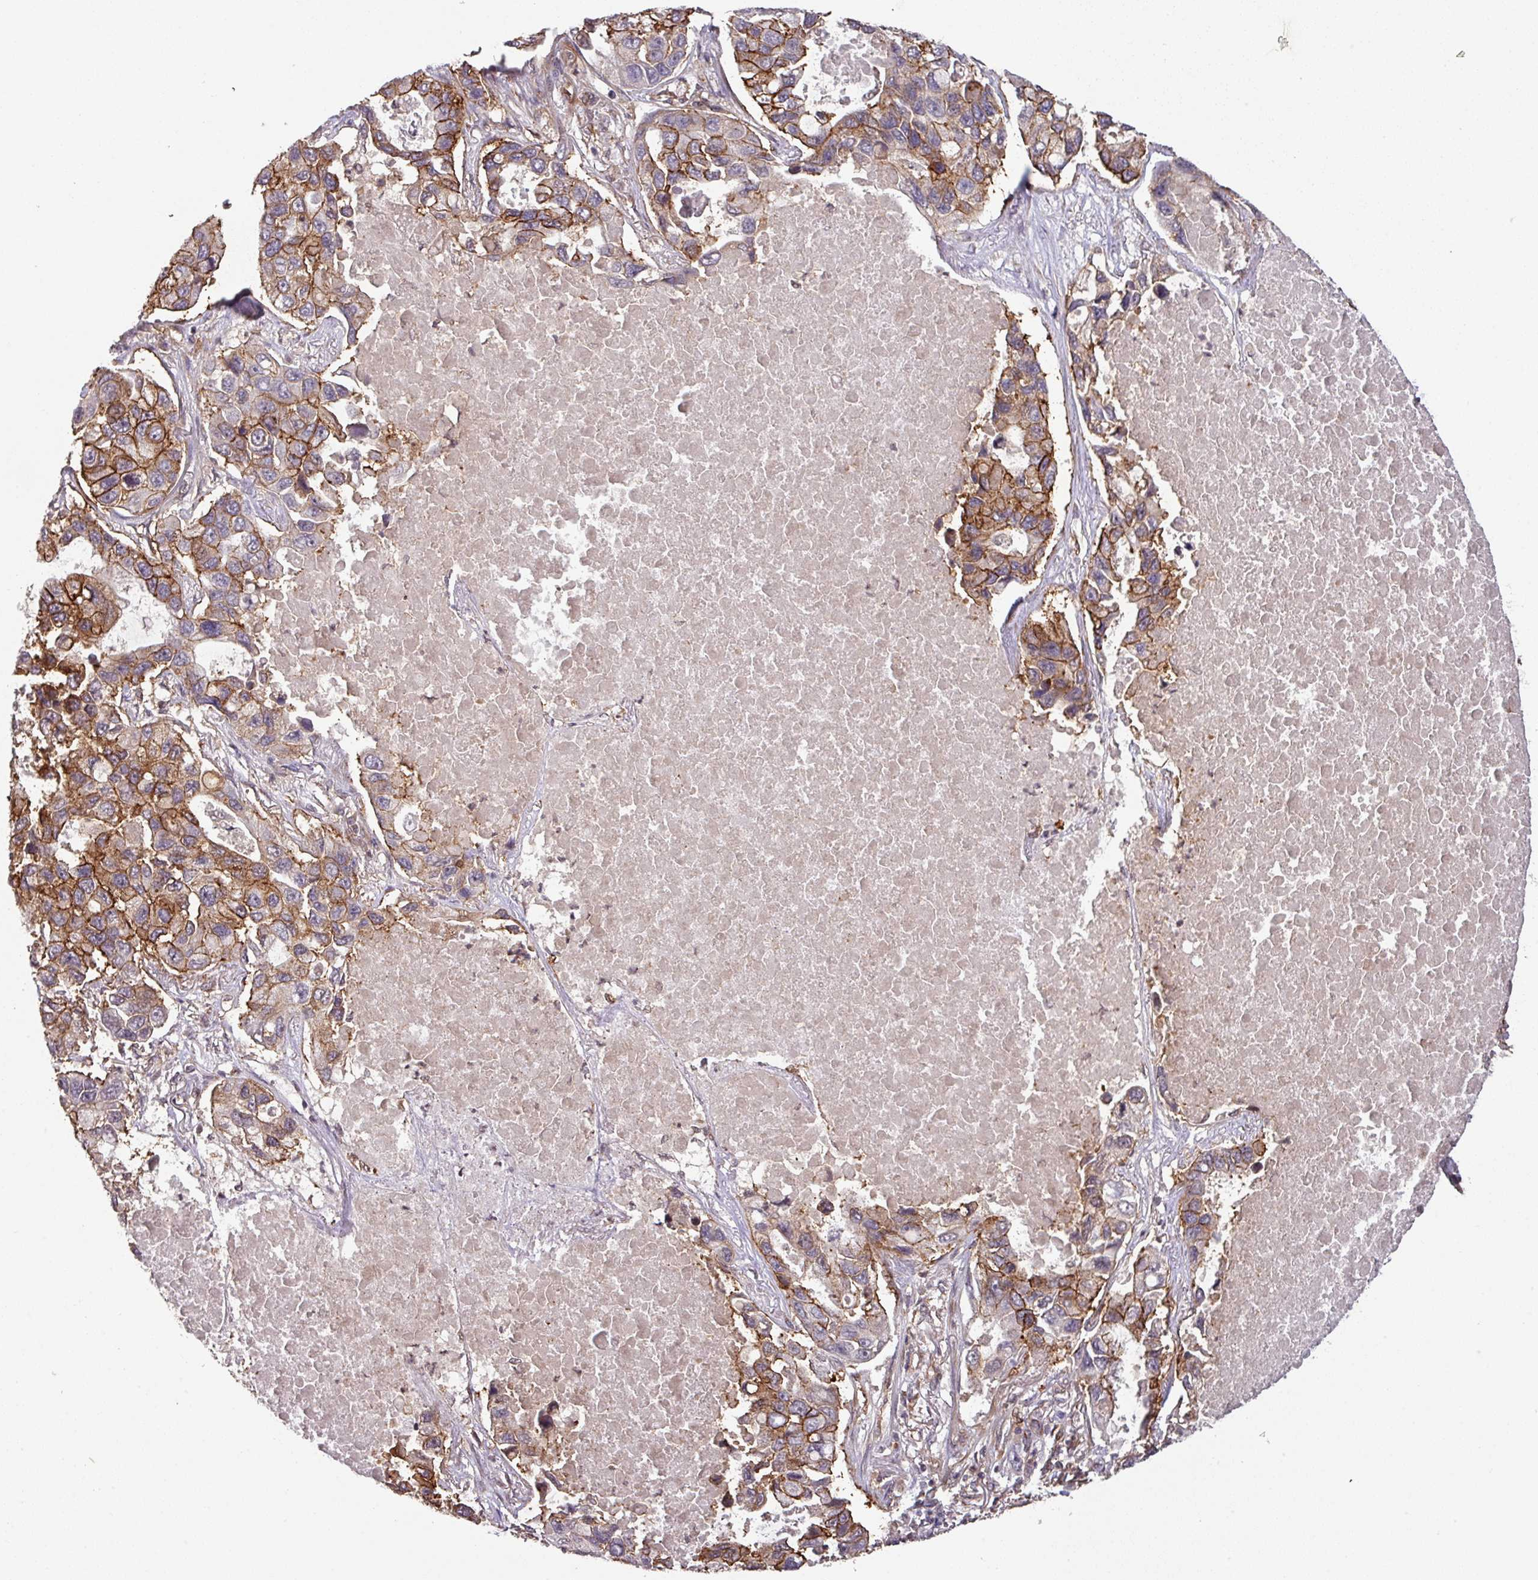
{"staining": {"intensity": "moderate", "quantity": "25%-75%", "location": "cytoplasmic/membranous"}, "tissue": "lung cancer", "cell_type": "Tumor cells", "image_type": "cancer", "snomed": [{"axis": "morphology", "description": "Adenocarcinoma, NOS"}, {"axis": "topography", "description": "Lung"}], "caption": "This is an image of immunohistochemistry (IHC) staining of lung cancer, which shows moderate positivity in the cytoplasmic/membranous of tumor cells.", "gene": "CYFIP2", "patient": {"sex": "male", "age": 64}}